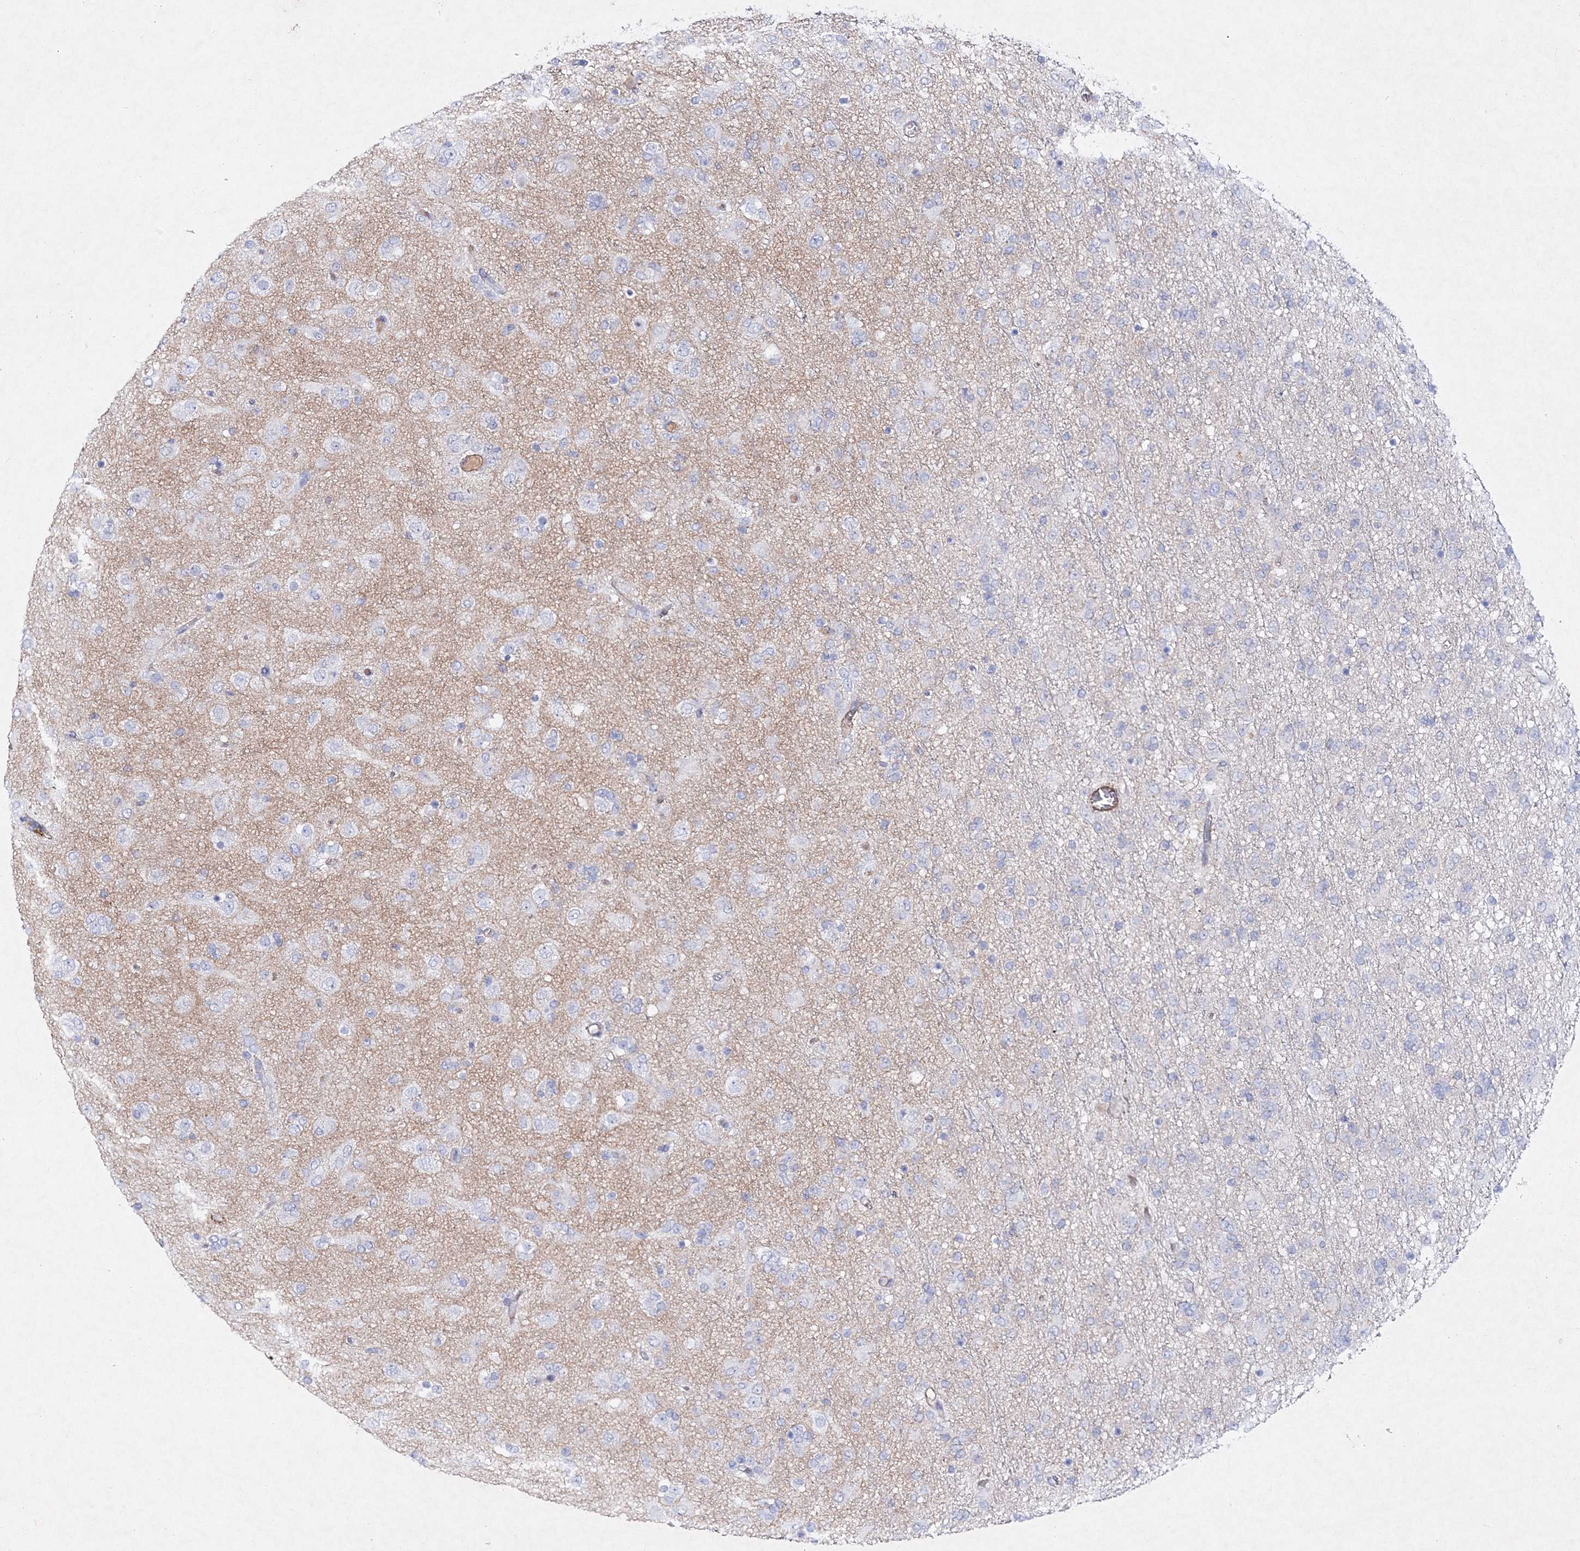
{"staining": {"intensity": "negative", "quantity": "none", "location": "none"}, "tissue": "glioma", "cell_type": "Tumor cells", "image_type": "cancer", "snomed": [{"axis": "morphology", "description": "Glioma, malignant, Low grade"}, {"axis": "topography", "description": "Brain"}], "caption": "DAB (3,3'-diaminobenzidine) immunohistochemical staining of human malignant glioma (low-grade) demonstrates no significant expression in tumor cells.", "gene": "RTN2", "patient": {"sex": "male", "age": 65}}